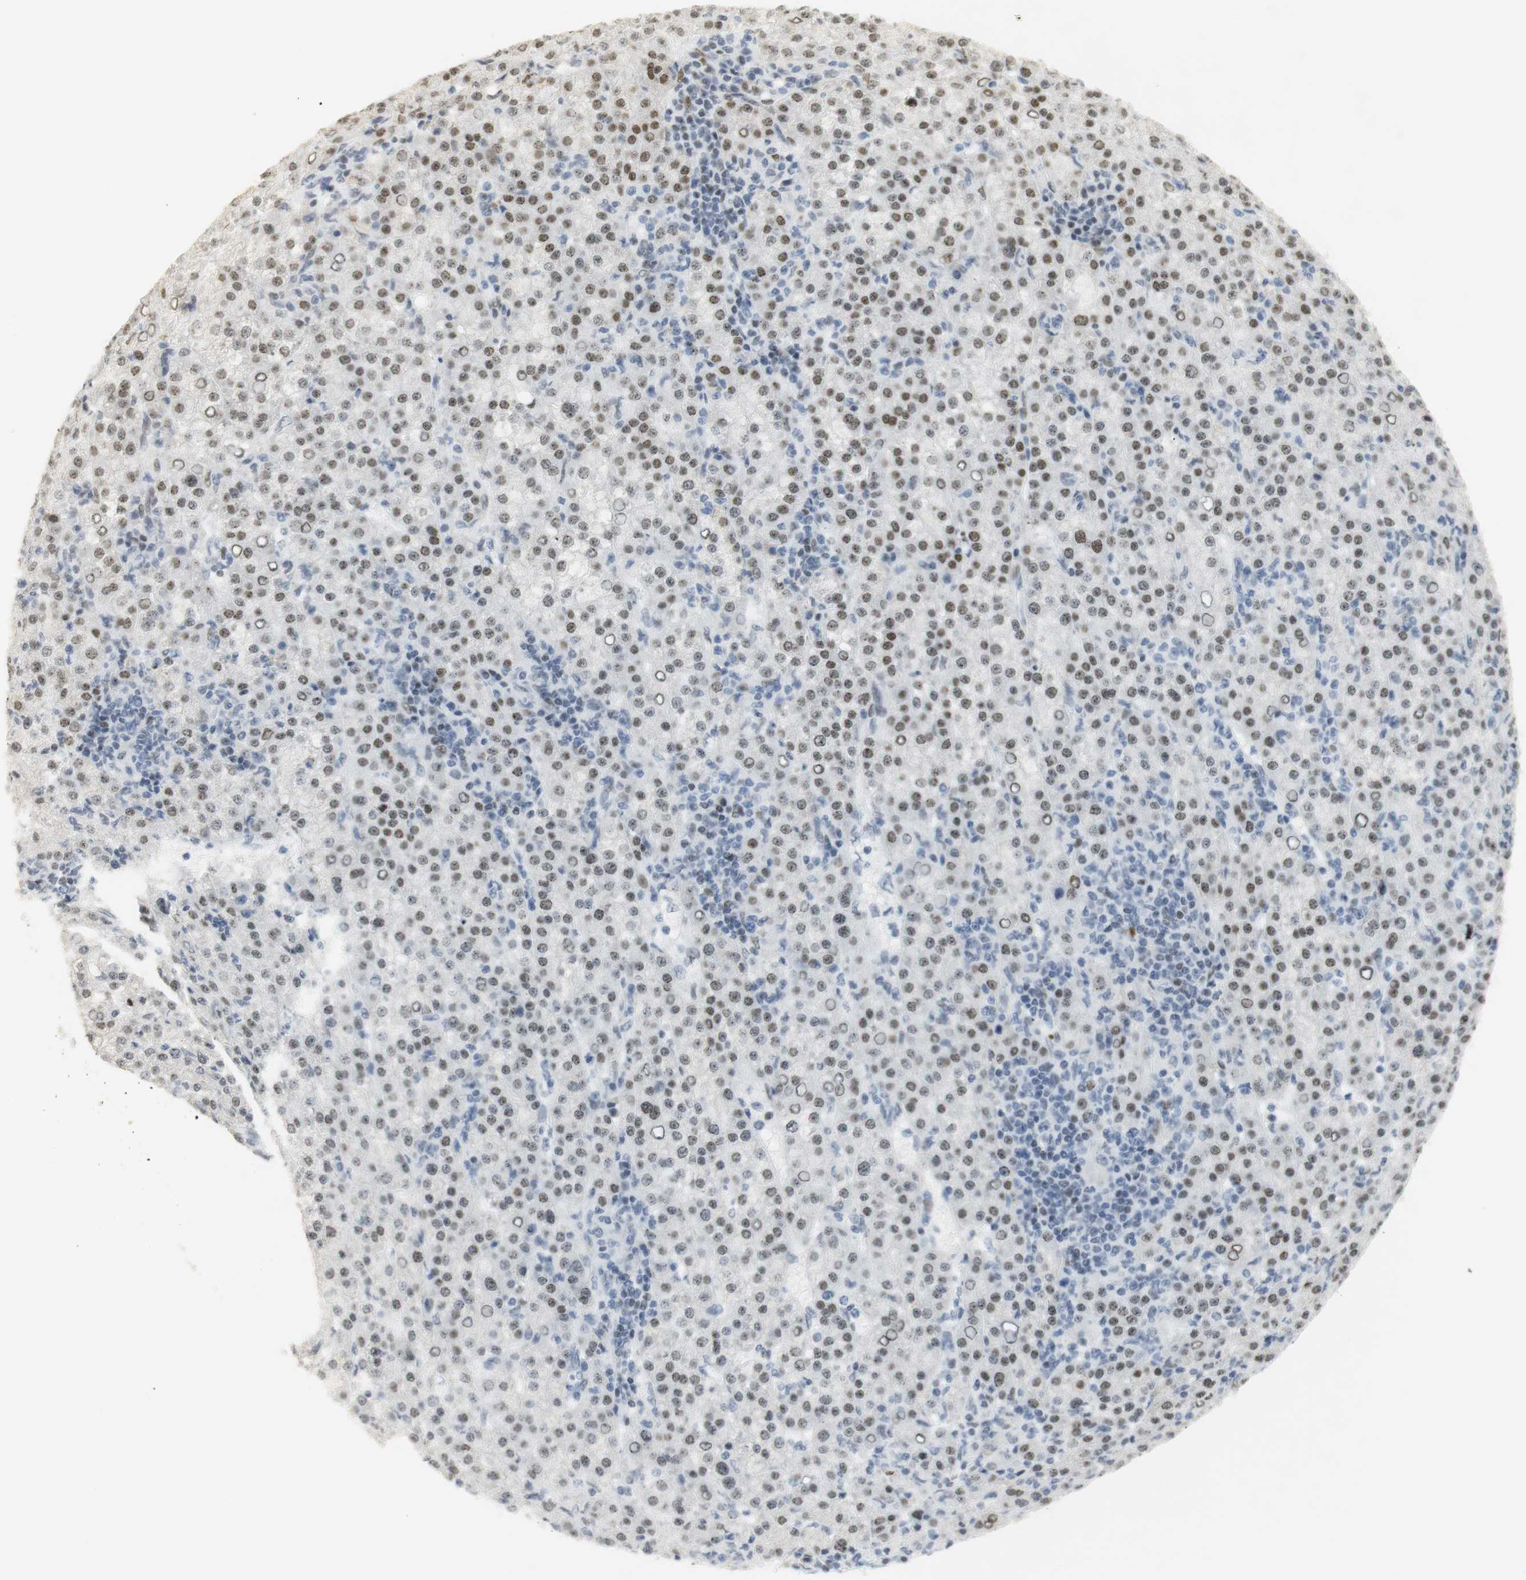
{"staining": {"intensity": "moderate", "quantity": ">75%", "location": "nuclear"}, "tissue": "liver cancer", "cell_type": "Tumor cells", "image_type": "cancer", "snomed": [{"axis": "morphology", "description": "Carcinoma, Hepatocellular, NOS"}, {"axis": "topography", "description": "Liver"}], "caption": "Immunohistochemistry image of human hepatocellular carcinoma (liver) stained for a protein (brown), which reveals medium levels of moderate nuclear expression in about >75% of tumor cells.", "gene": "BMI1", "patient": {"sex": "female", "age": 58}}